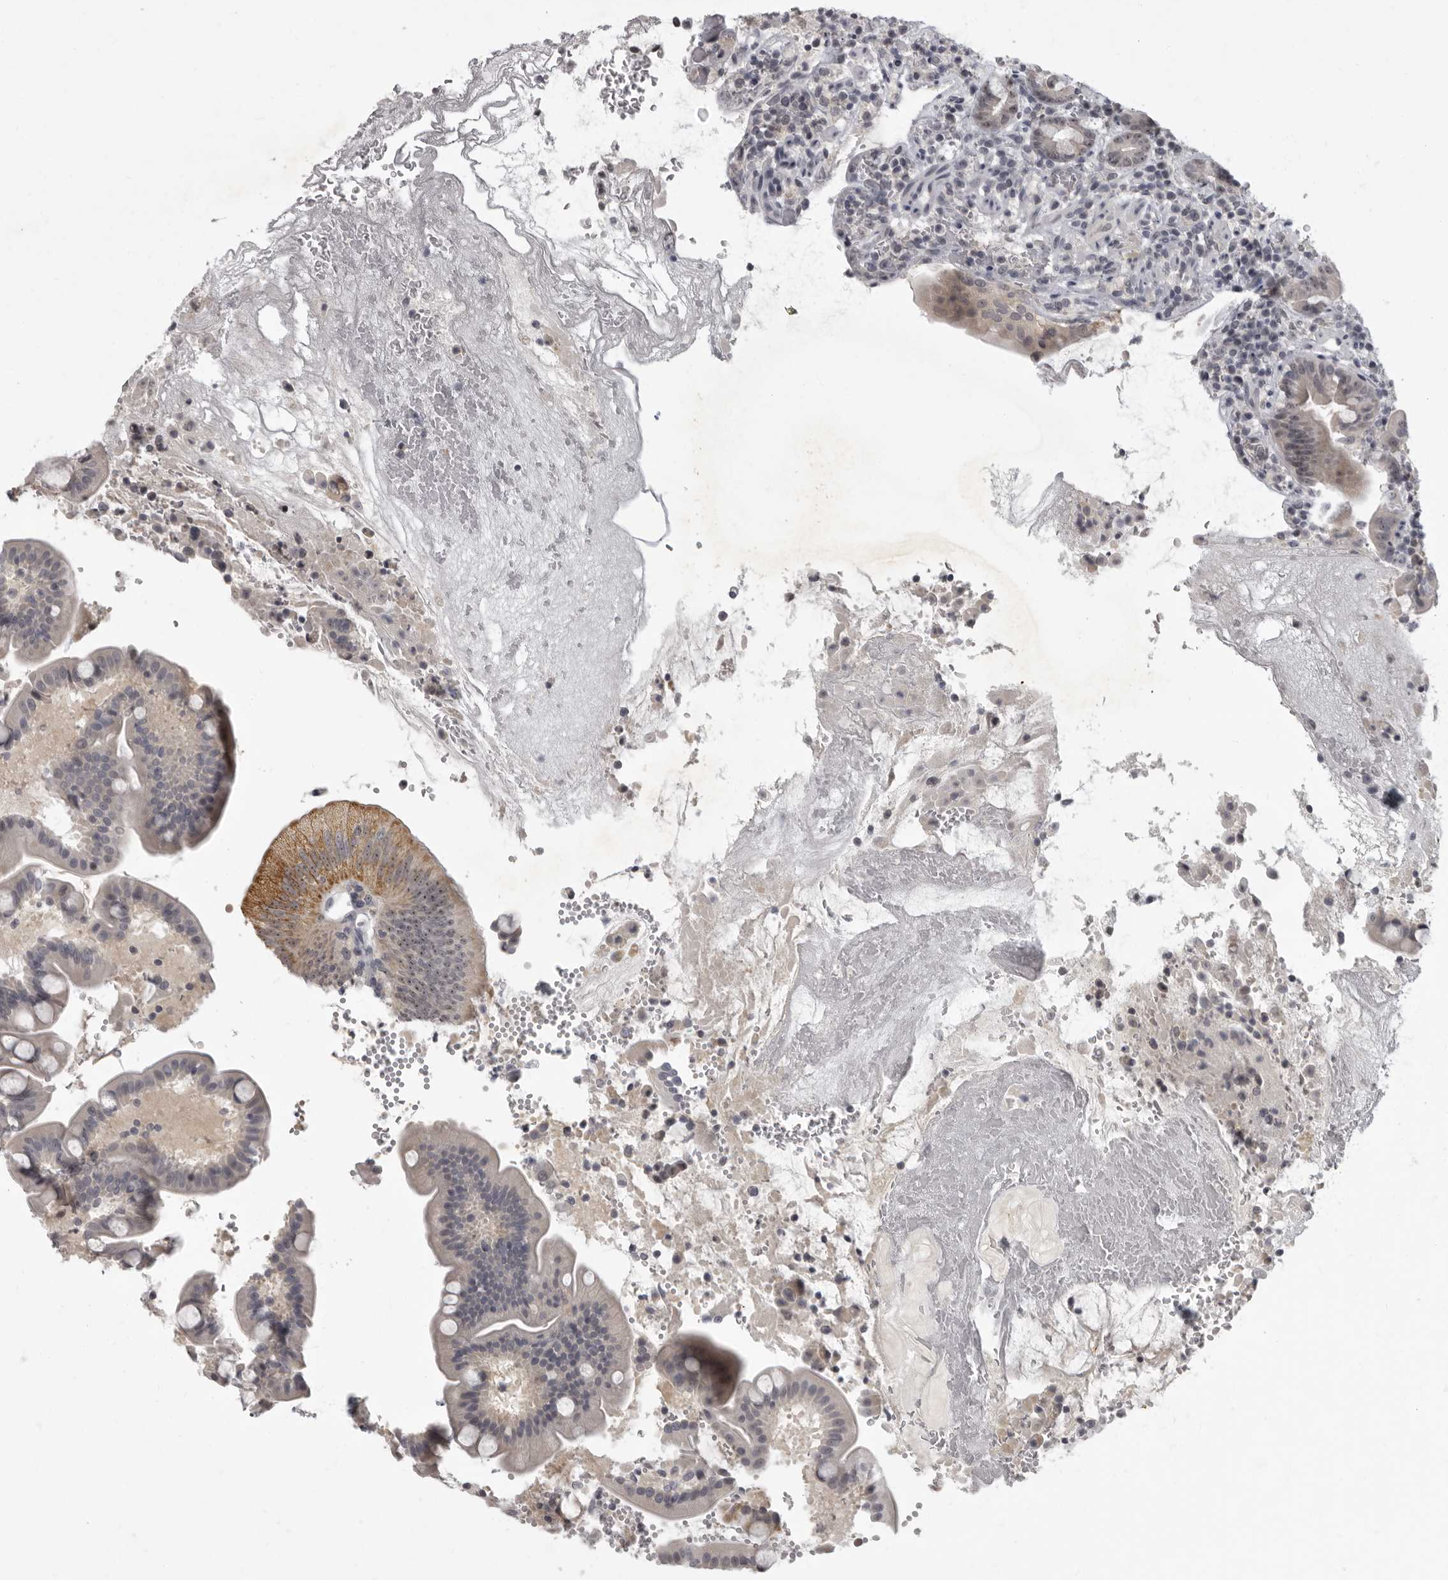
{"staining": {"intensity": "moderate", "quantity": "<25%", "location": "cytoplasmic/membranous,nuclear"}, "tissue": "duodenum", "cell_type": "Glandular cells", "image_type": "normal", "snomed": [{"axis": "morphology", "description": "Normal tissue, NOS"}, {"axis": "topography", "description": "Duodenum"}], "caption": "Normal duodenum displays moderate cytoplasmic/membranous,nuclear staining in approximately <25% of glandular cells.", "gene": "MRTO4", "patient": {"sex": "male", "age": 54}}